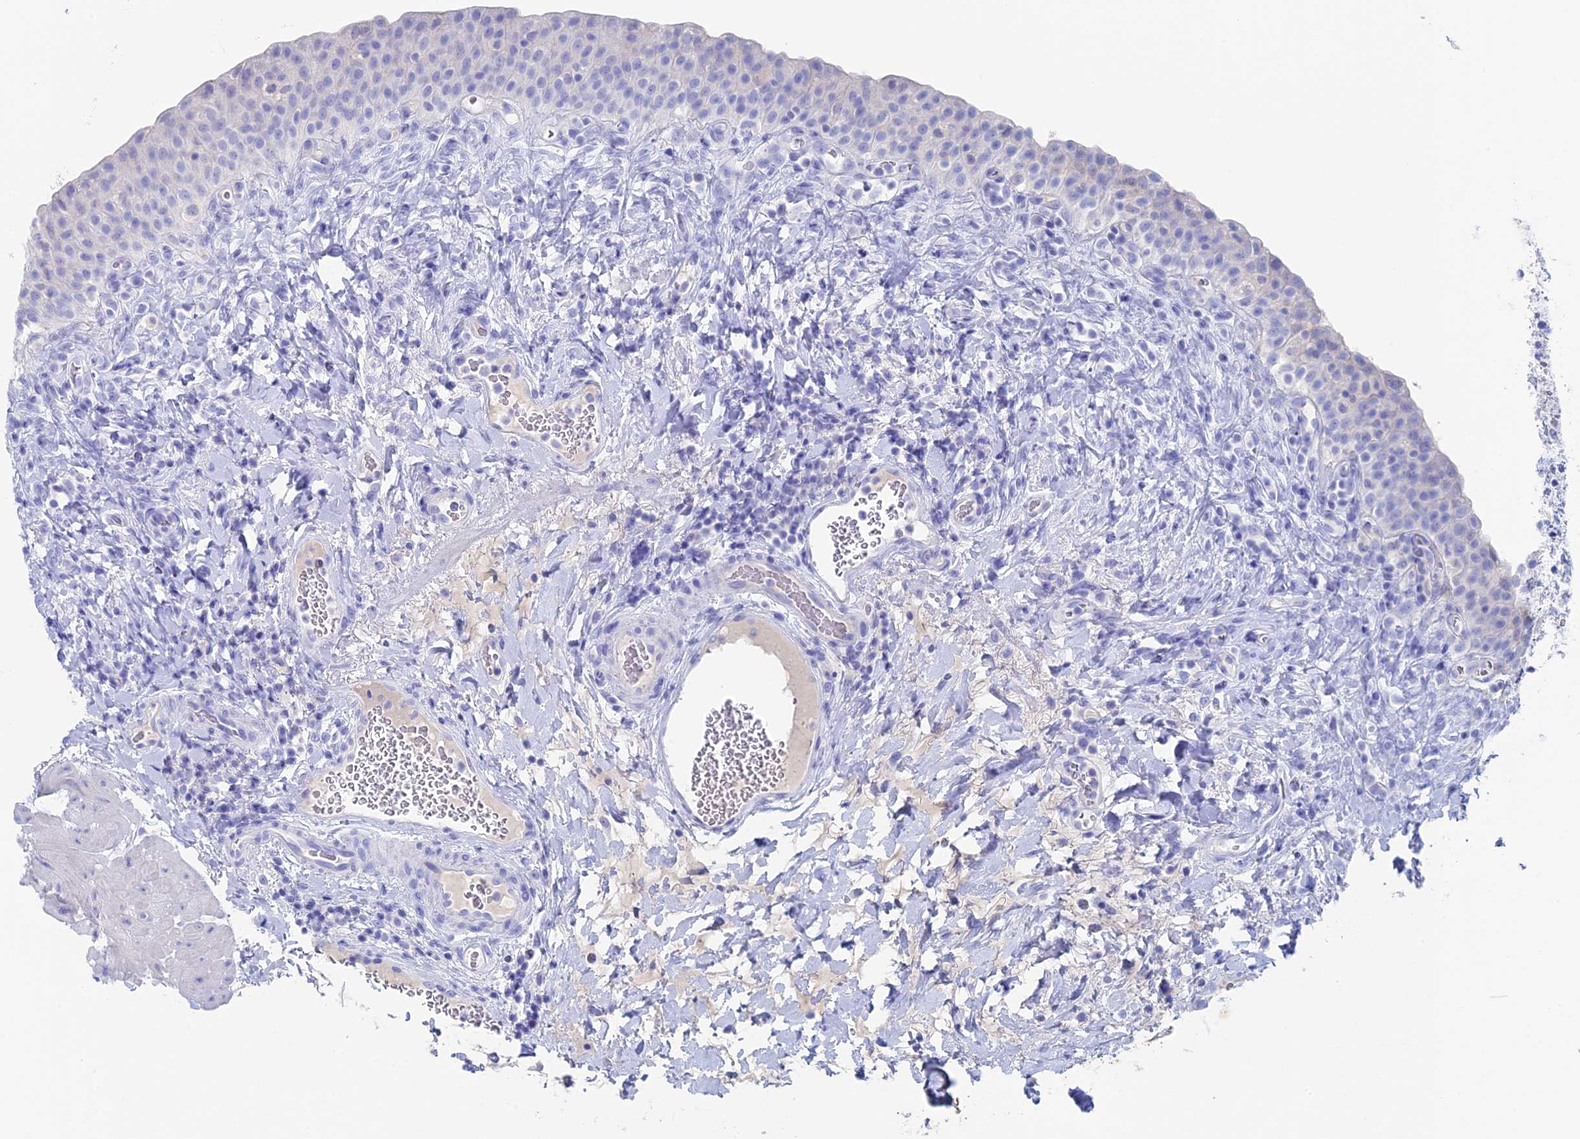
{"staining": {"intensity": "negative", "quantity": "none", "location": "none"}, "tissue": "urinary bladder", "cell_type": "Urothelial cells", "image_type": "normal", "snomed": [{"axis": "morphology", "description": "Normal tissue, NOS"}, {"axis": "morphology", "description": "Inflammation, NOS"}, {"axis": "topography", "description": "Urinary bladder"}], "caption": "Micrograph shows no significant protein staining in urothelial cells of unremarkable urinary bladder.", "gene": "UNC119", "patient": {"sex": "male", "age": 64}}